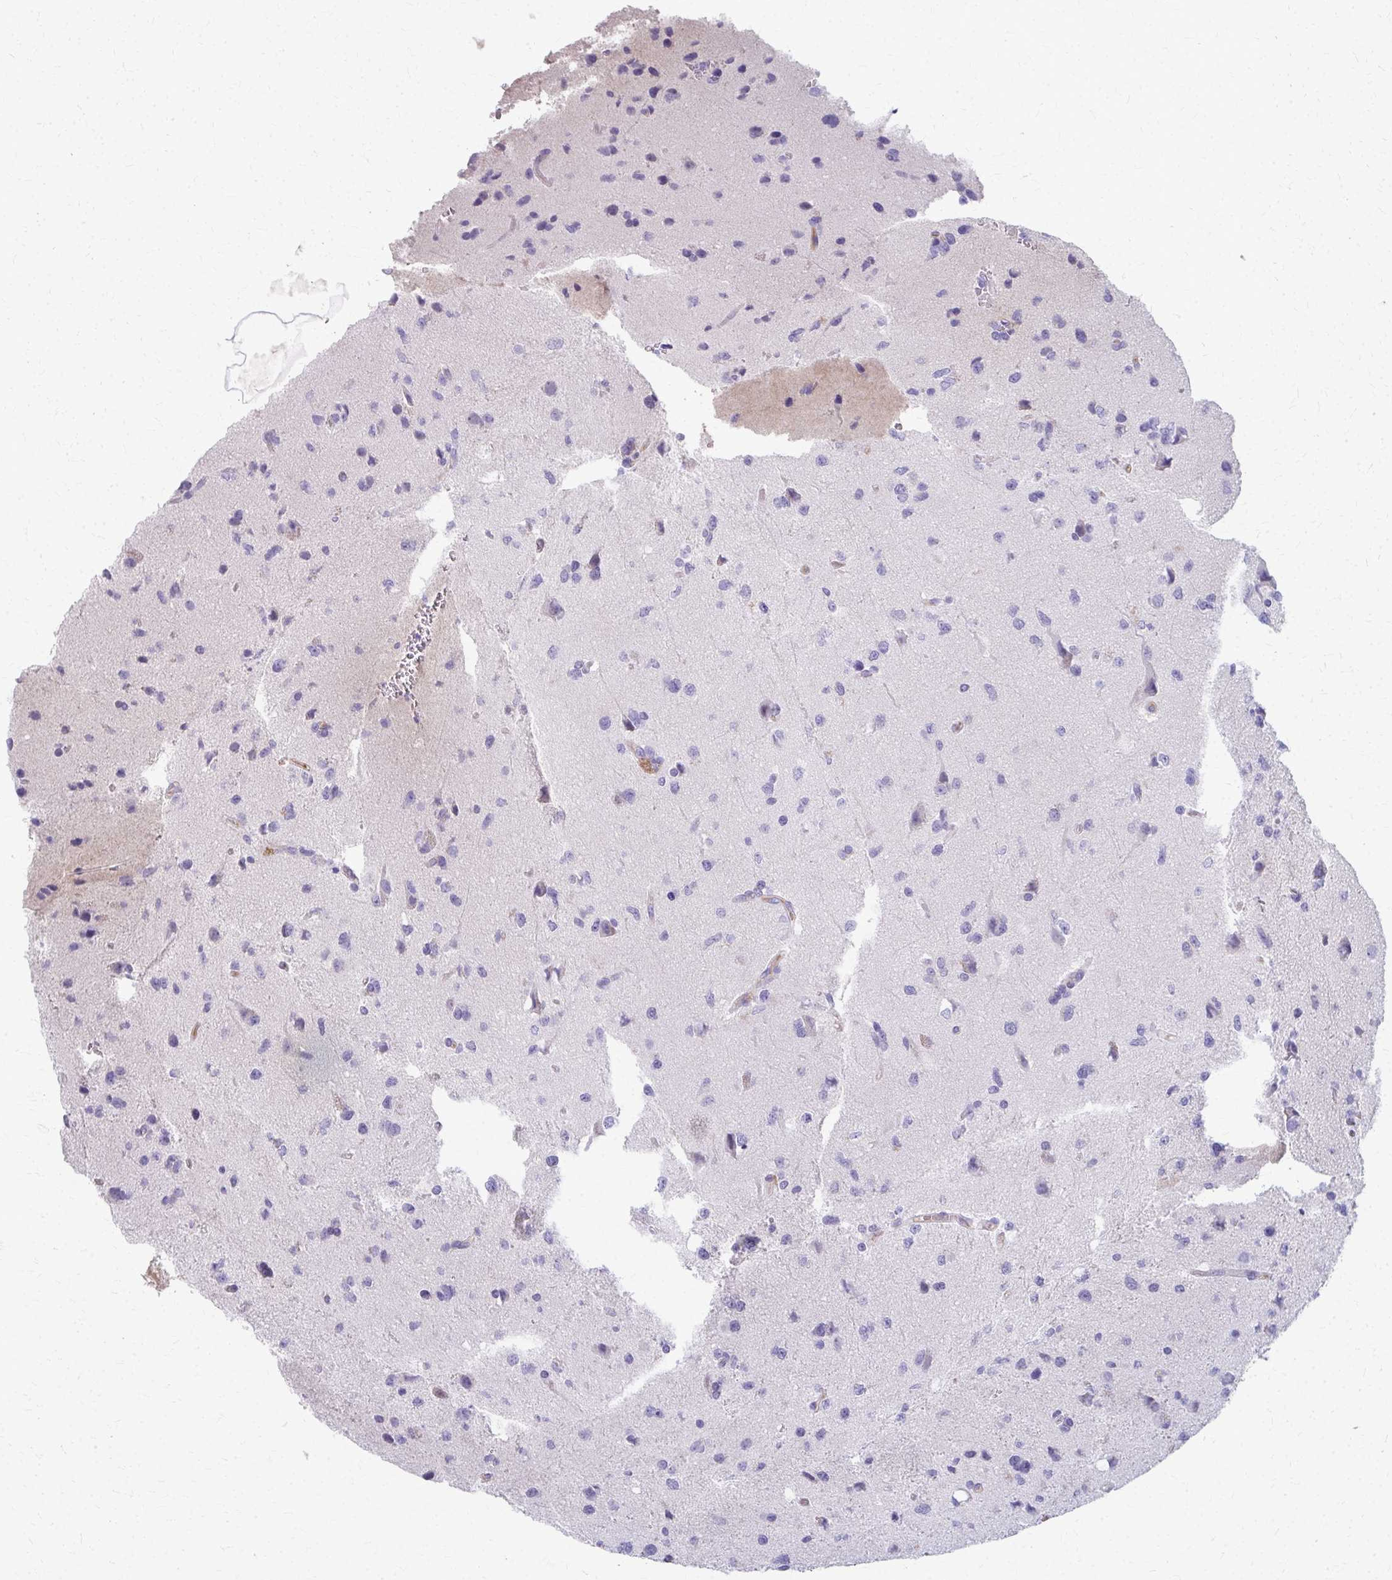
{"staining": {"intensity": "negative", "quantity": "none", "location": "none"}, "tissue": "glioma", "cell_type": "Tumor cells", "image_type": "cancer", "snomed": [{"axis": "morphology", "description": "Glioma, malignant, Low grade"}, {"axis": "topography", "description": "Brain"}], "caption": "The micrograph shows no staining of tumor cells in low-grade glioma (malignant).", "gene": "ADIPOQ", "patient": {"sex": "female", "age": 55}}